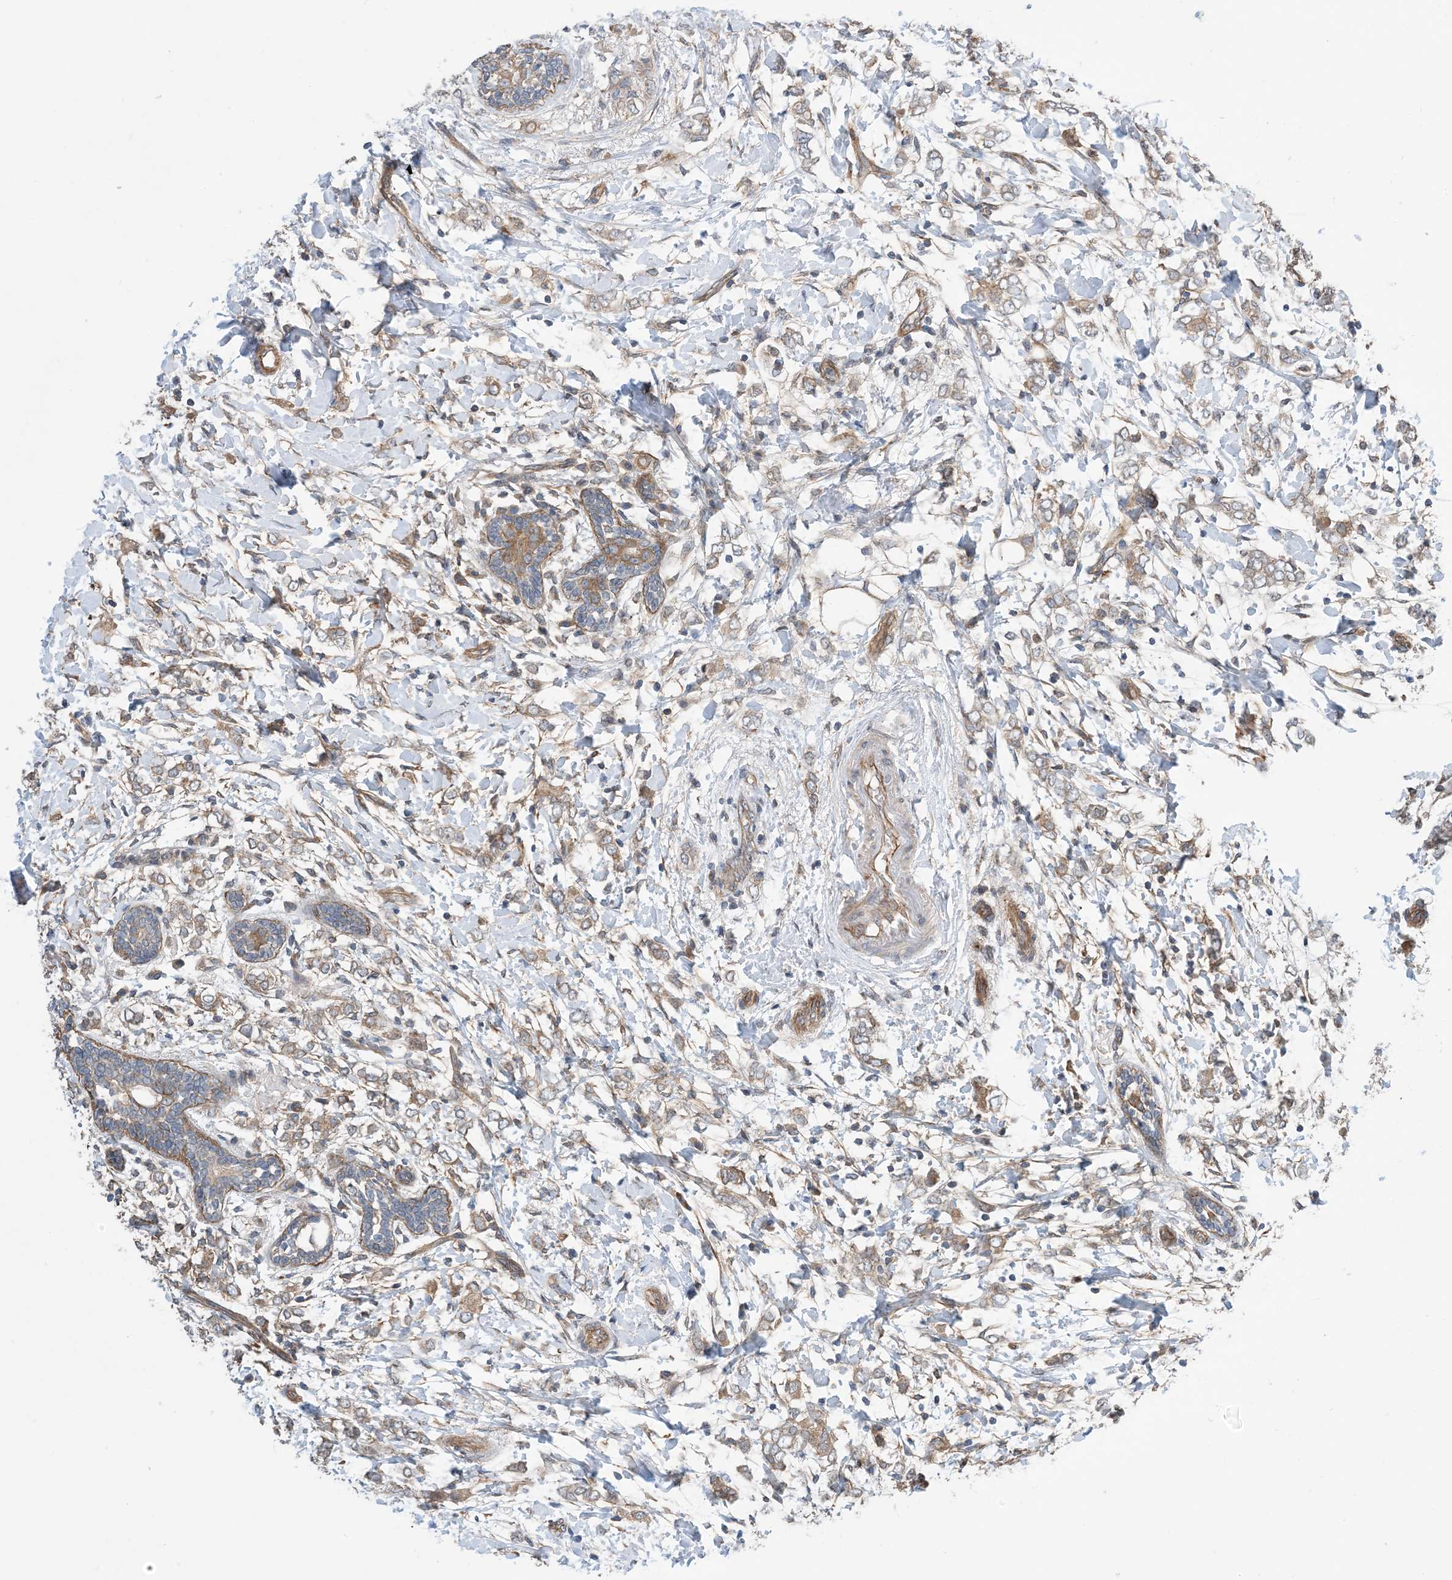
{"staining": {"intensity": "weak", "quantity": ">75%", "location": "cytoplasmic/membranous"}, "tissue": "breast cancer", "cell_type": "Tumor cells", "image_type": "cancer", "snomed": [{"axis": "morphology", "description": "Normal tissue, NOS"}, {"axis": "morphology", "description": "Lobular carcinoma"}, {"axis": "topography", "description": "Breast"}], "caption": "IHC (DAB) staining of human lobular carcinoma (breast) demonstrates weak cytoplasmic/membranous protein positivity in approximately >75% of tumor cells.", "gene": "EHBP1", "patient": {"sex": "female", "age": 47}}